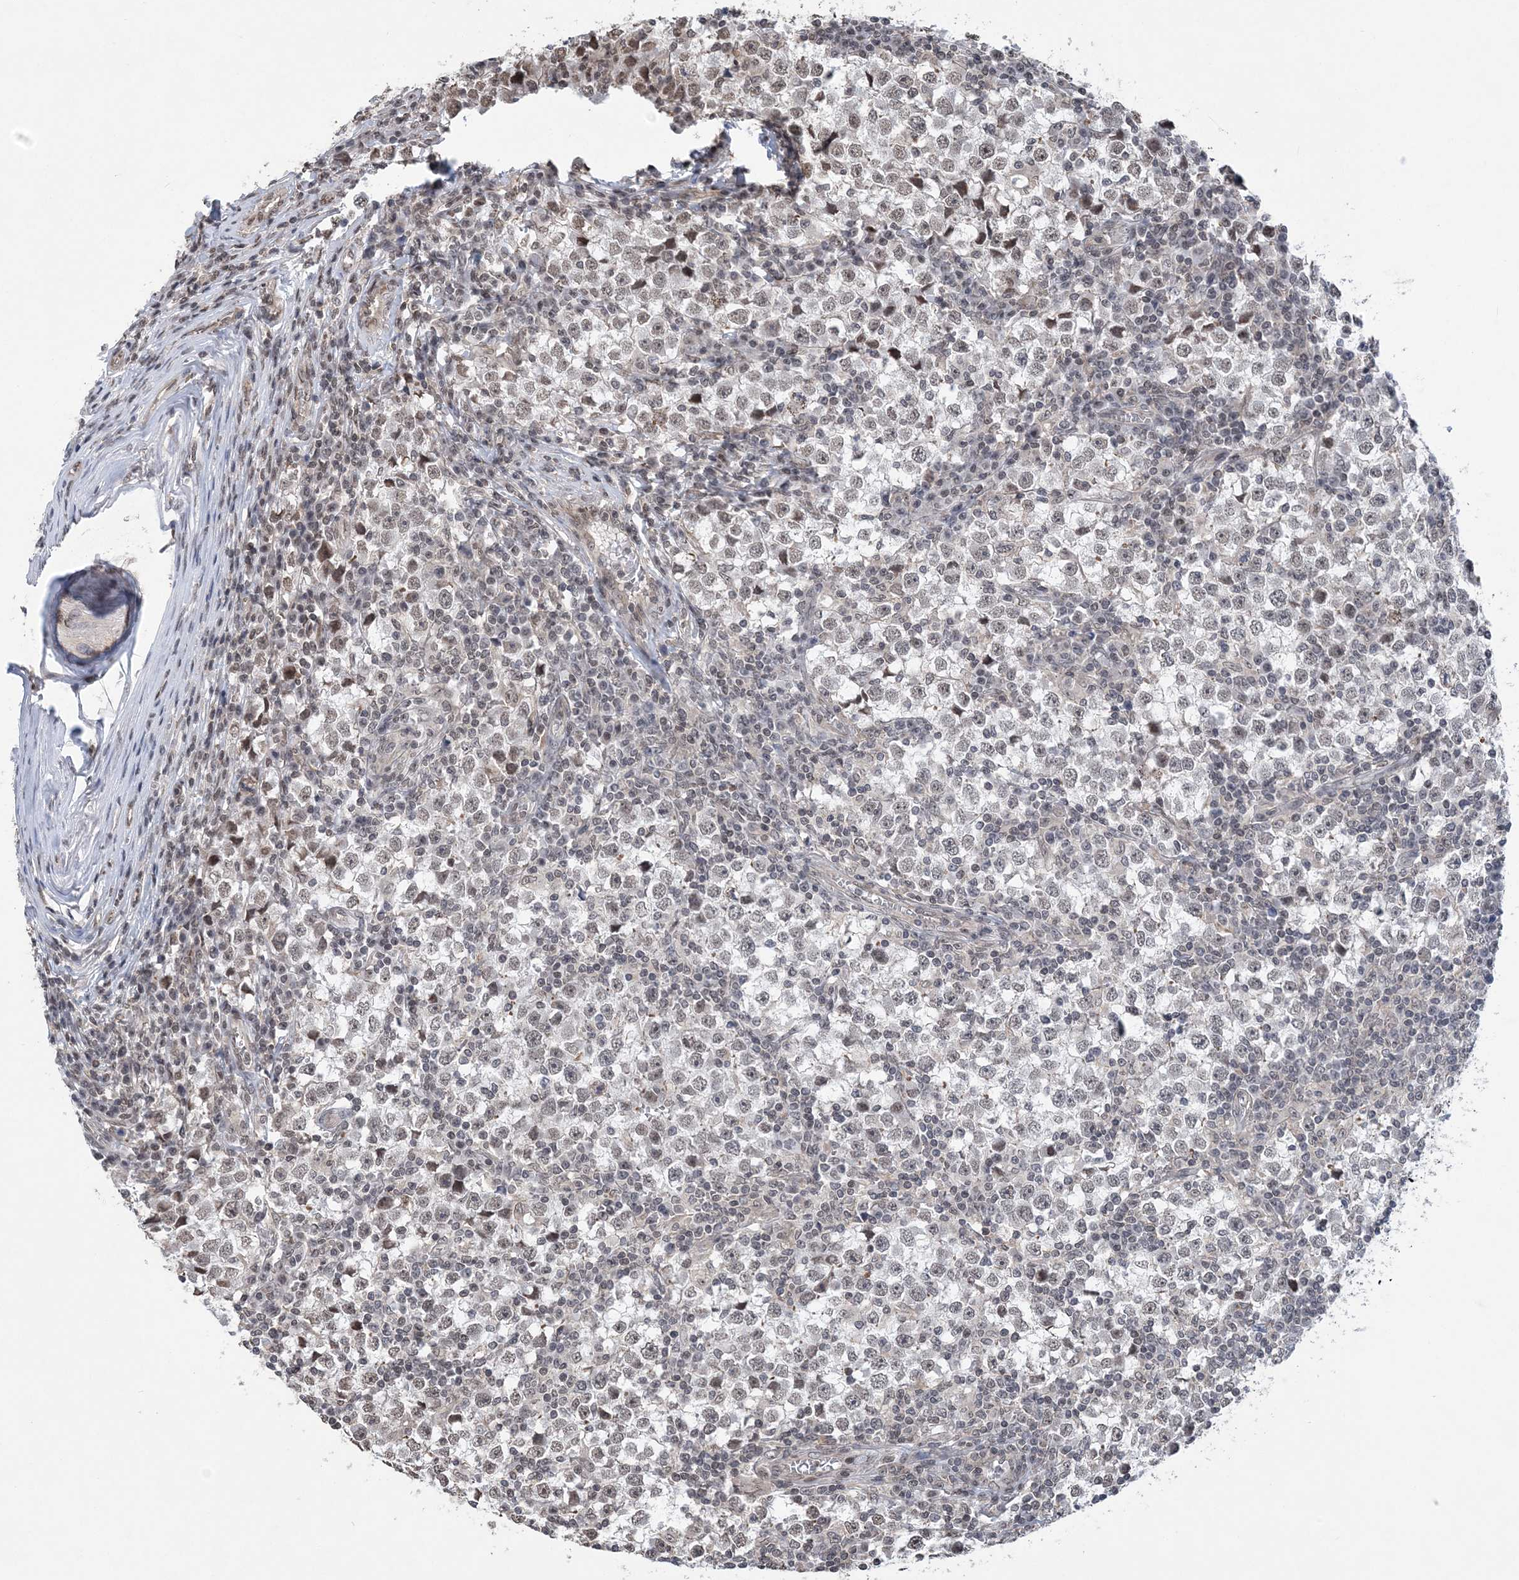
{"staining": {"intensity": "weak", "quantity": ">75%", "location": "nuclear"}, "tissue": "testis cancer", "cell_type": "Tumor cells", "image_type": "cancer", "snomed": [{"axis": "morphology", "description": "Seminoma, NOS"}, {"axis": "topography", "description": "Testis"}], "caption": "A brown stain labels weak nuclear positivity of a protein in seminoma (testis) tumor cells. The staining is performed using DAB brown chromogen to label protein expression. The nuclei are counter-stained blue using hematoxylin.", "gene": "CCDC152", "patient": {"sex": "male", "age": 65}}